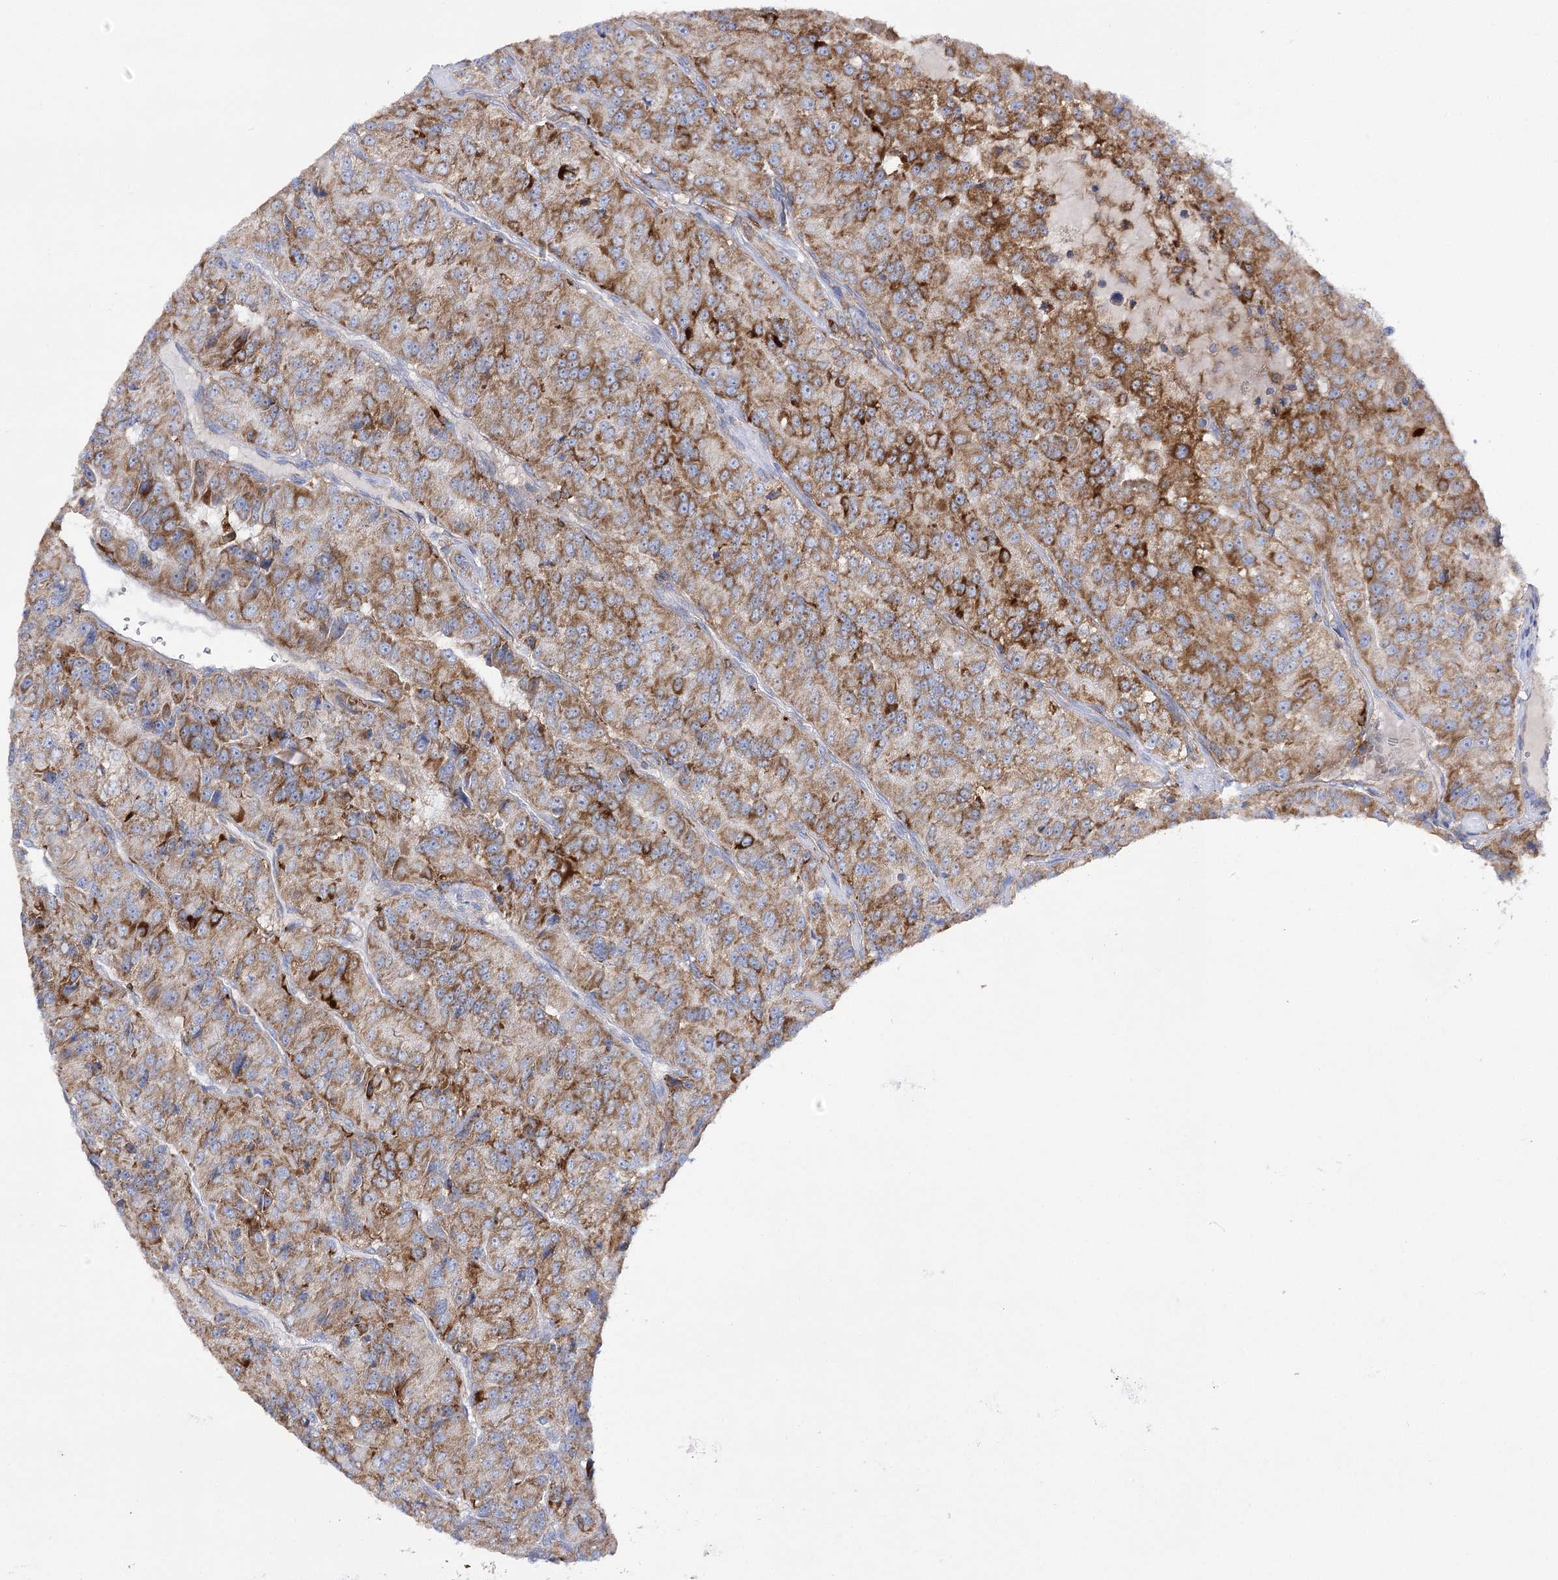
{"staining": {"intensity": "moderate", "quantity": ">75%", "location": "cytoplasmic/membranous"}, "tissue": "renal cancer", "cell_type": "Tumor cells", "image_type": "cancer", "snomed": [{"axis": "morphology", "description": "Adenocarcinoma, NOS"}, {"axis": "topography", "description": "Kidney"}], "caption": "Immunohistochemical staining of renal adenocarcinoma demonstrates medium levels of moderate cytoplasmic/membranous protein positivity in approximately >75% of tumor cells.", "gene": "COX15", "patient": {"sex": "female", "age": 63}}